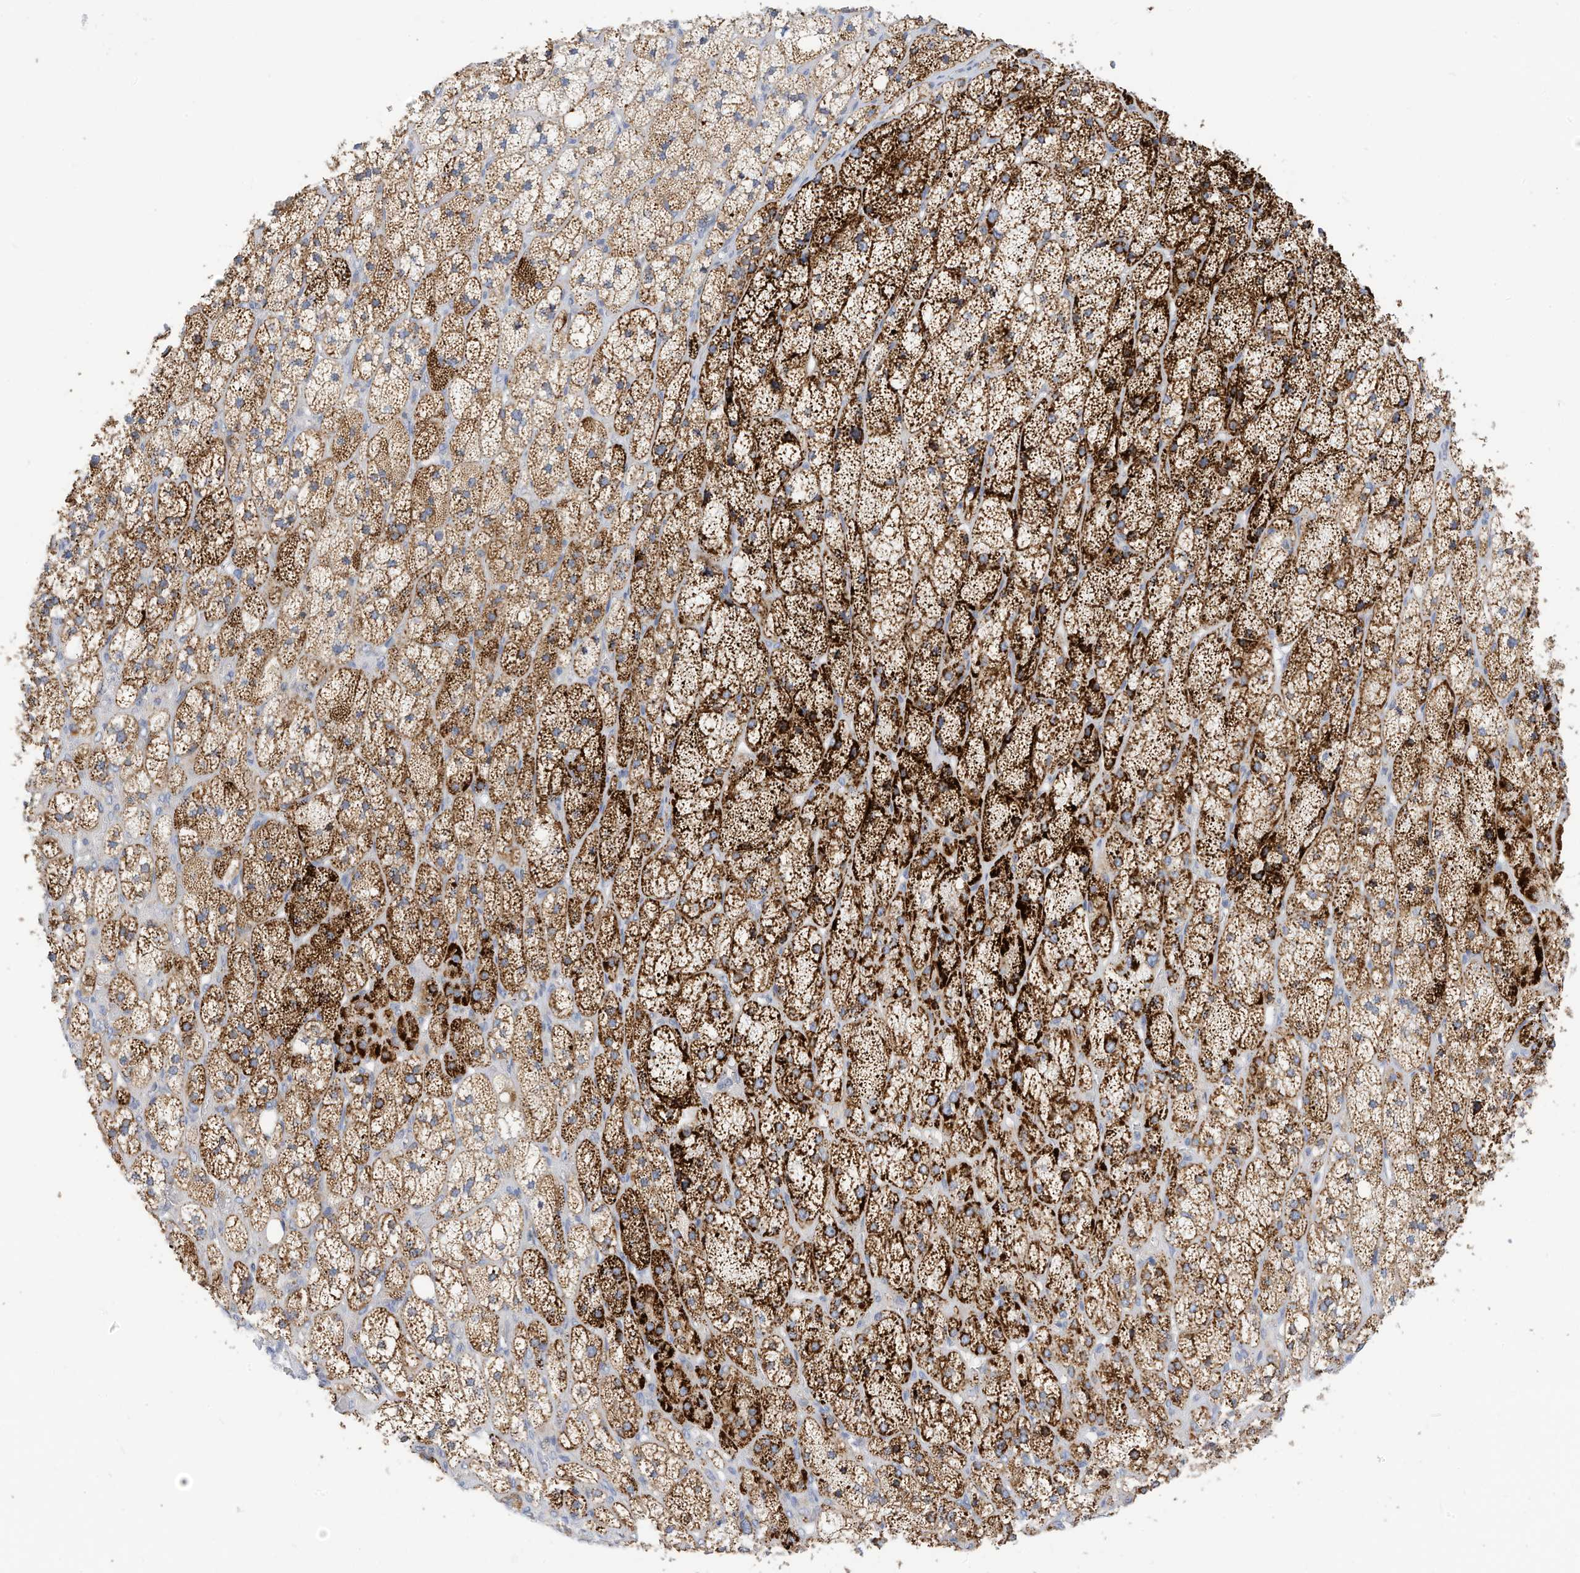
{"staining": {"intensity": "strong", "quantity": ">75%", "location": "cytoplasmic/membranous"}, "tissue": "adrenal gland", "cell_type": "Glandular cells", "image_type": "normal", "snomed": [{"axis": "morphology", "description": "Normal tissue, NOS"}, {"axis": "topography", "description": "Adrenal gland"}], "caption": "Protein expression analysis of normal adrenal gland reveals strong cytoplasmic/membranous staining in about >75% of glandular cells. (DAB (3,3'-diaminobenzidine) IHC, brown staining for protein, blue staining for nuclei).", "gene": "RHOH", "patient": {"sex": "male", "age": 61}}